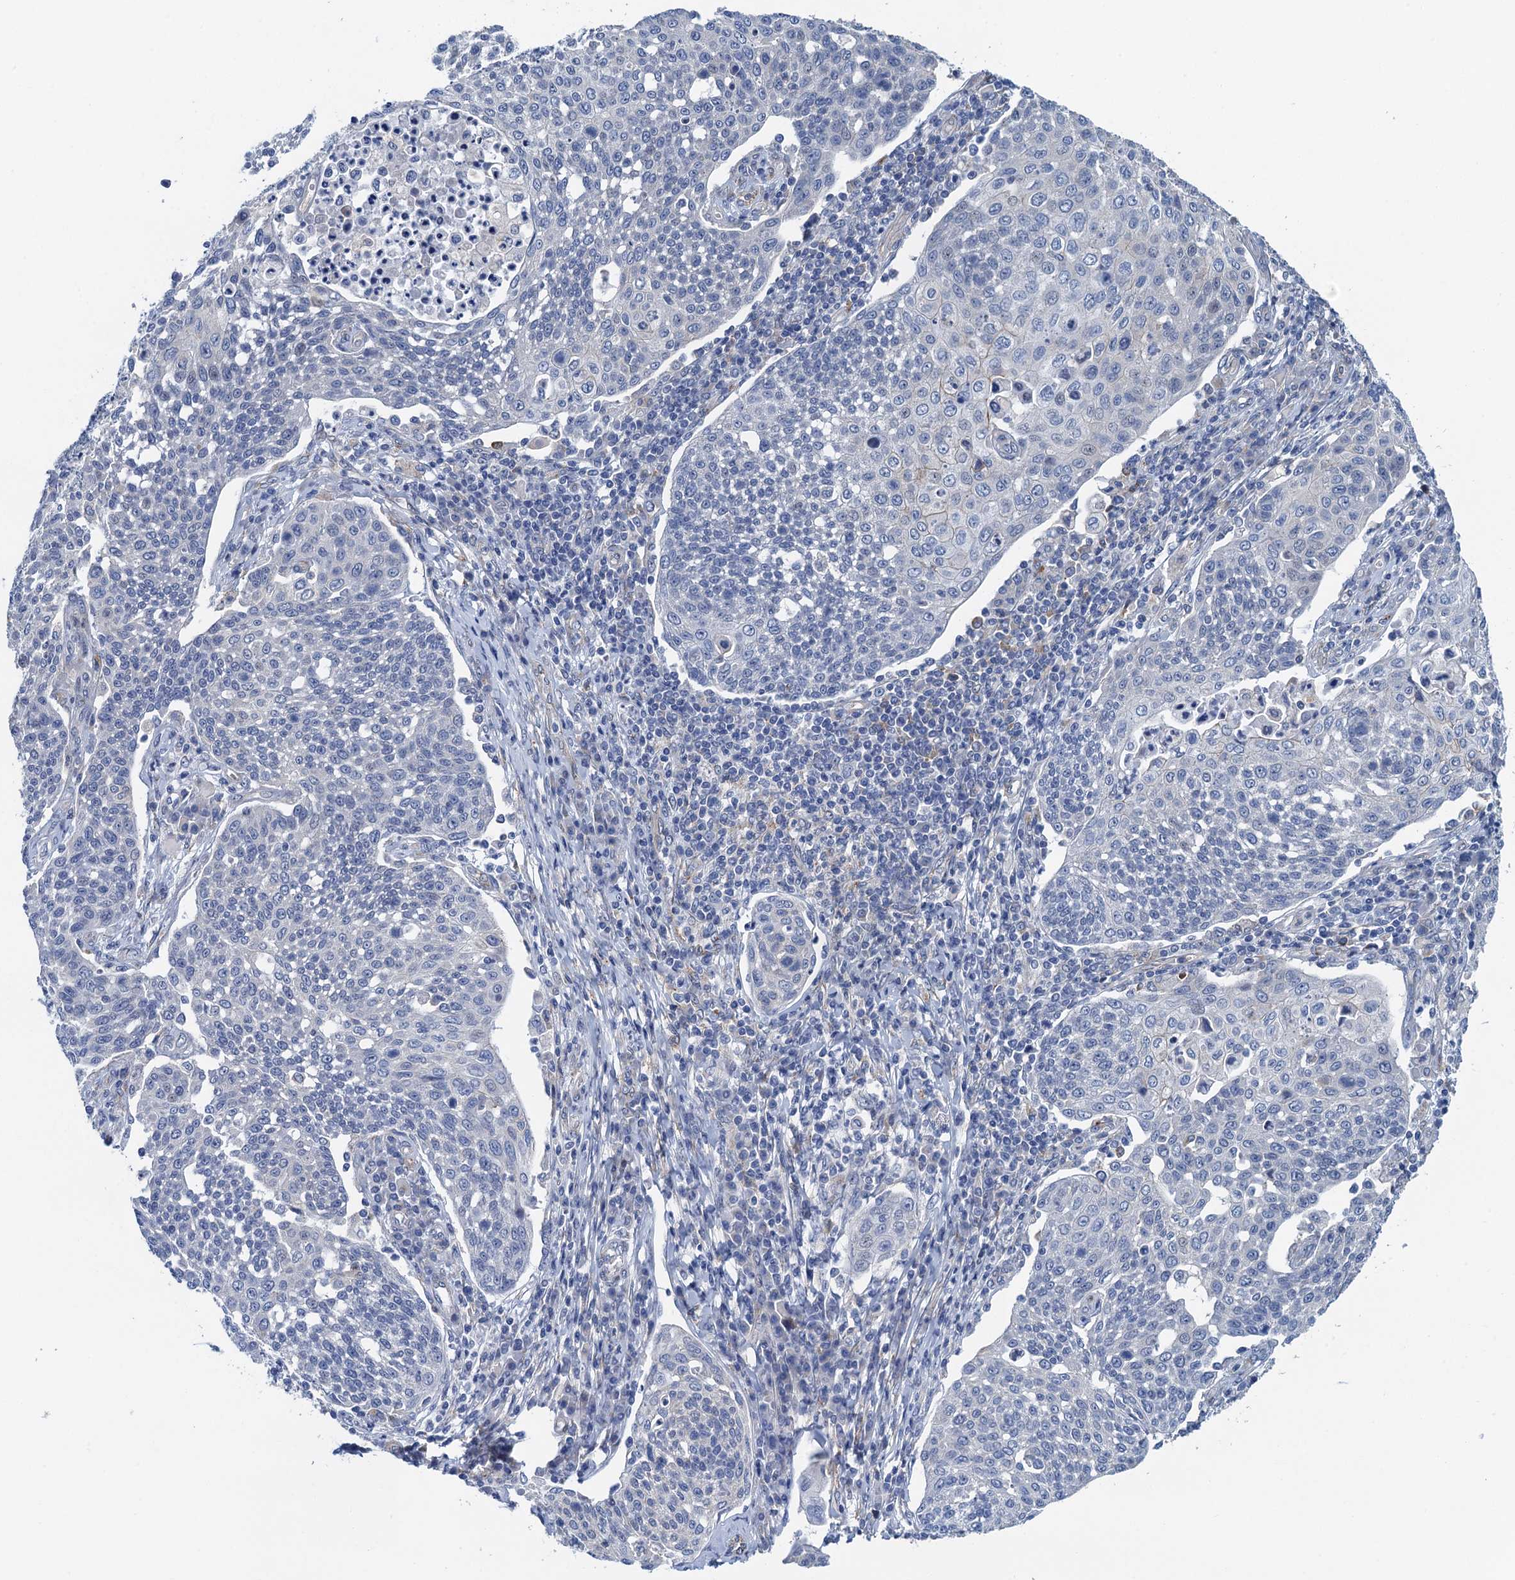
{"staining": {"intensity": "negative", "quantity": "none", "location": "none"}, "tissue": "cervical cancer", "cell_type": "Tumor cells", "image_type": "cancer", "snomed": [{"axis": "morphology", "description": "Squamous cell carcinoma, NOS"}, {"axis": "topography", "description": "Cervix"}], "caption": "This is an IHC photomicrograph of squamous cell carcinoma (cervical). There is no positivity in tumor cells.", "gene": "NBEA", "patient": {"sex": "female", "age": 34}}